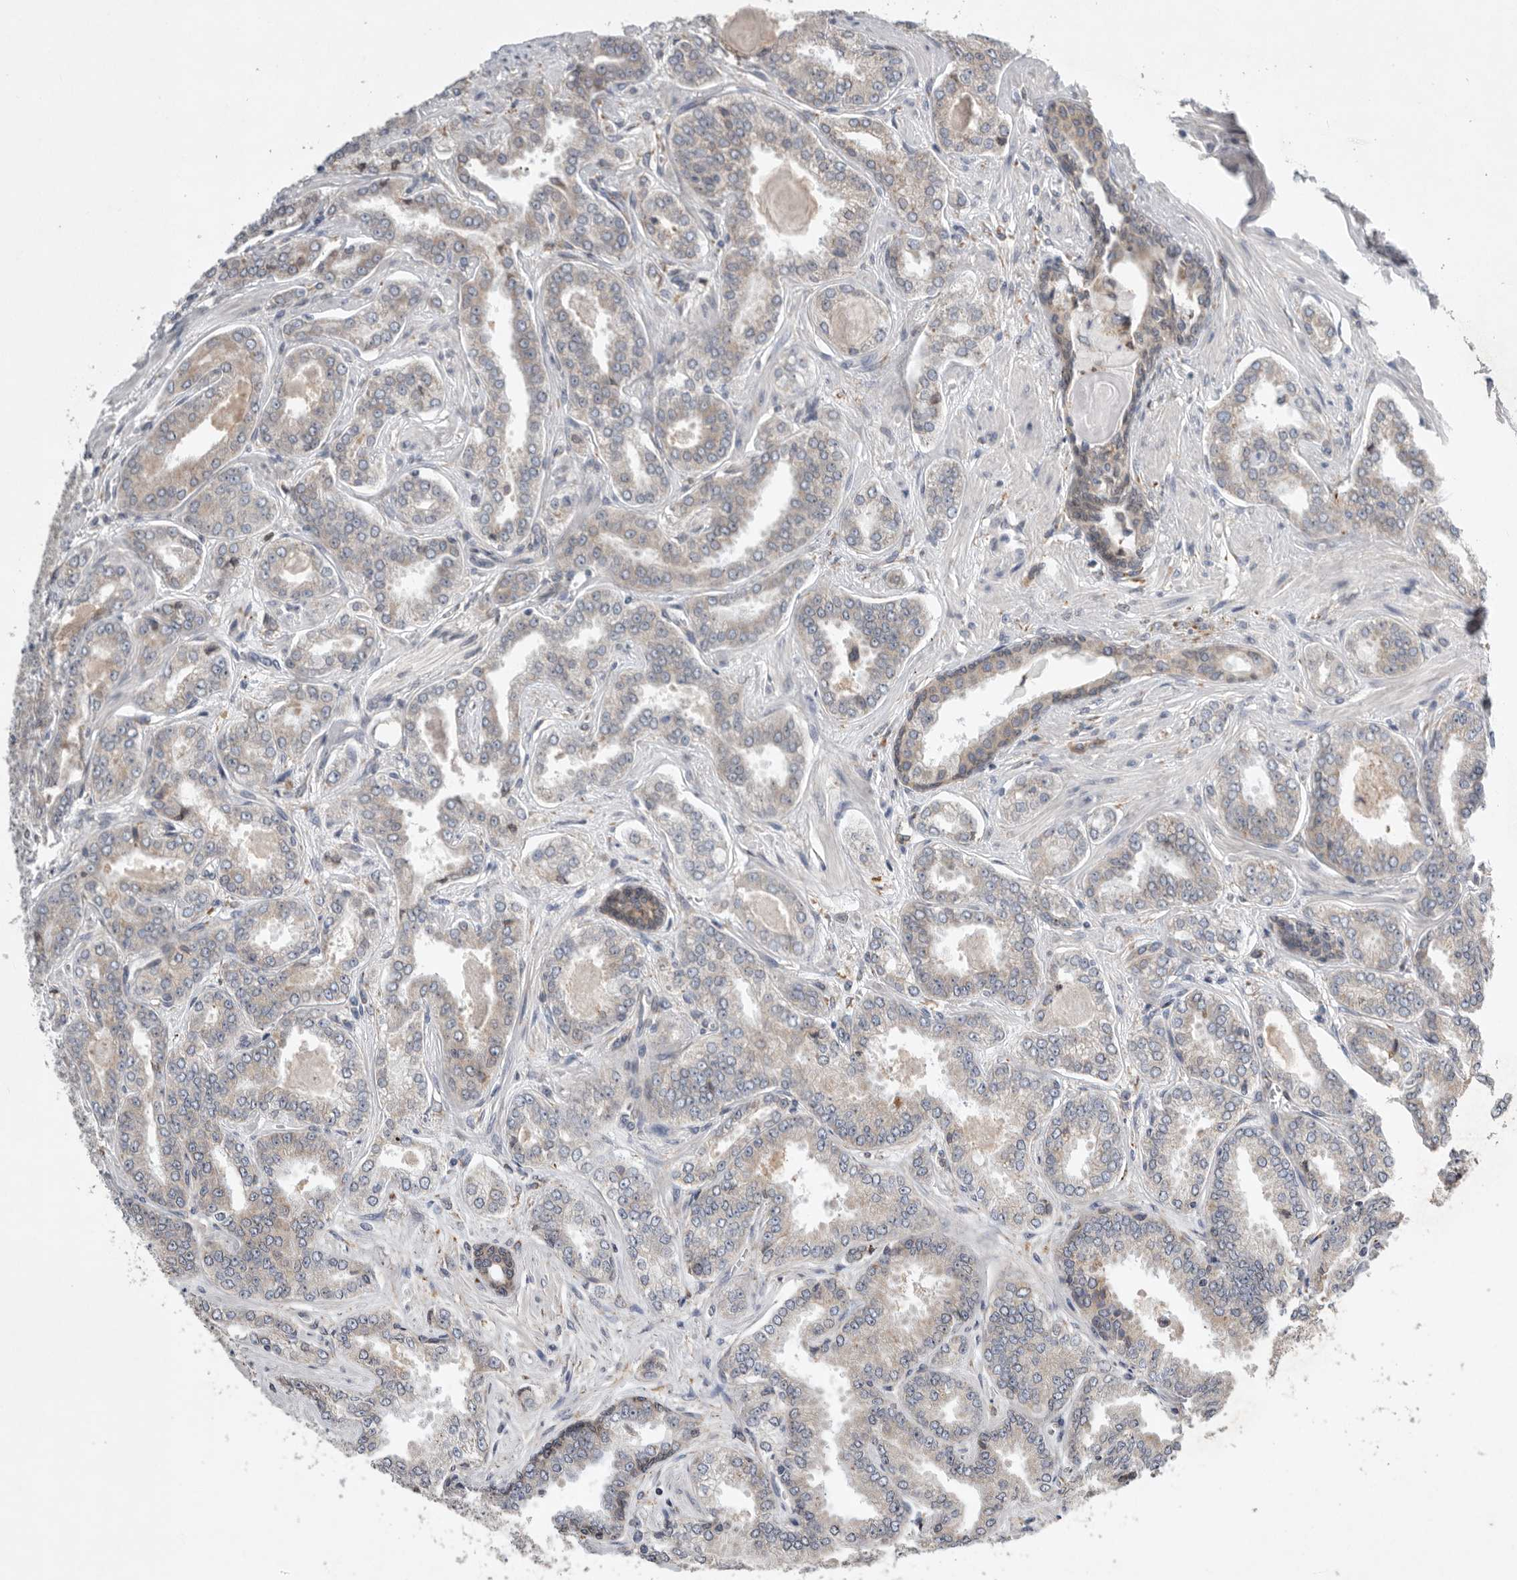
{"staining": {"intensity": "weak", "quantity": "<25%", "location": "cytoplasmic/membranous"}, "tissue": "prostate cancer", "cell_type": "Tumor cells", "image_type": "cancer", "snomed": [{"axis": "morphology", "description": "Adenocarcinoma, High grade"}, {"axis": "topography", "description": "Prostate"}], "caption": "A photomicrograph of human prostate cancer is negative for staining in tumor cells.", "gene": "GANAB", "patient": {"sex": "male", "age": 71}}